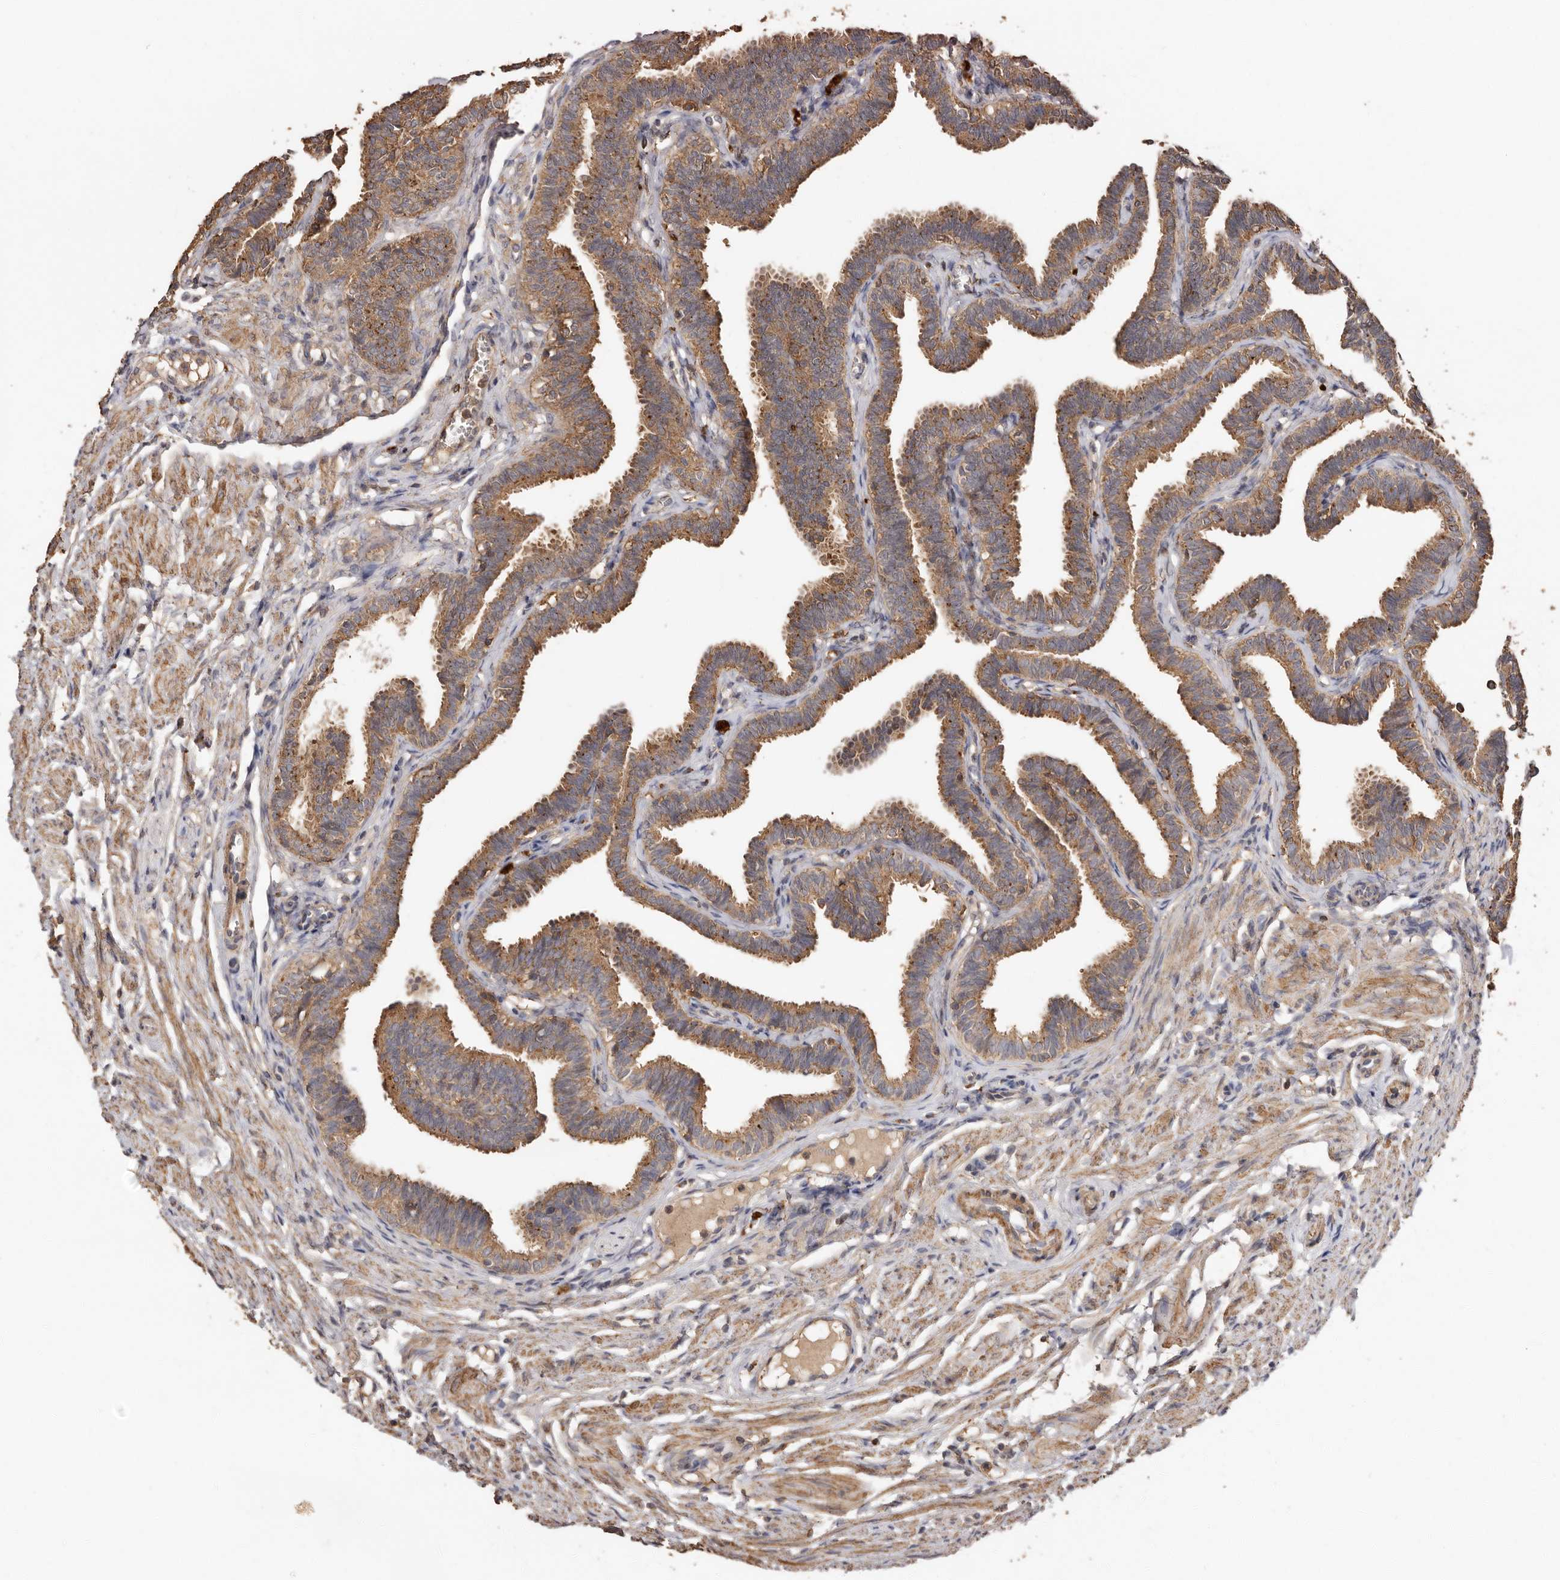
{"staining": {"intensity": "moderate", "quantity": ">75%", "location": "cytoplasmic/membranous"}, "tissue": "fallopian tube", "cell_type": "Glandular cells", "image_type": "normal", "snomed": [{"axis": "morphology", "description": "Normal tissue, NOS"}, {"axis": "topography", "description": "Fallopian tube"}, {"axis": "topography", "description": "Ovary"}], "caption": "Immunohistochemistry (IHC) of benign human fallopian tube demonstrates medium levels of moderate cytoplasmic/membranous expression in approximately >75% of glandular cells.", "gene": "RWDD1", "patient": {"sex": "female", "age": 23}}